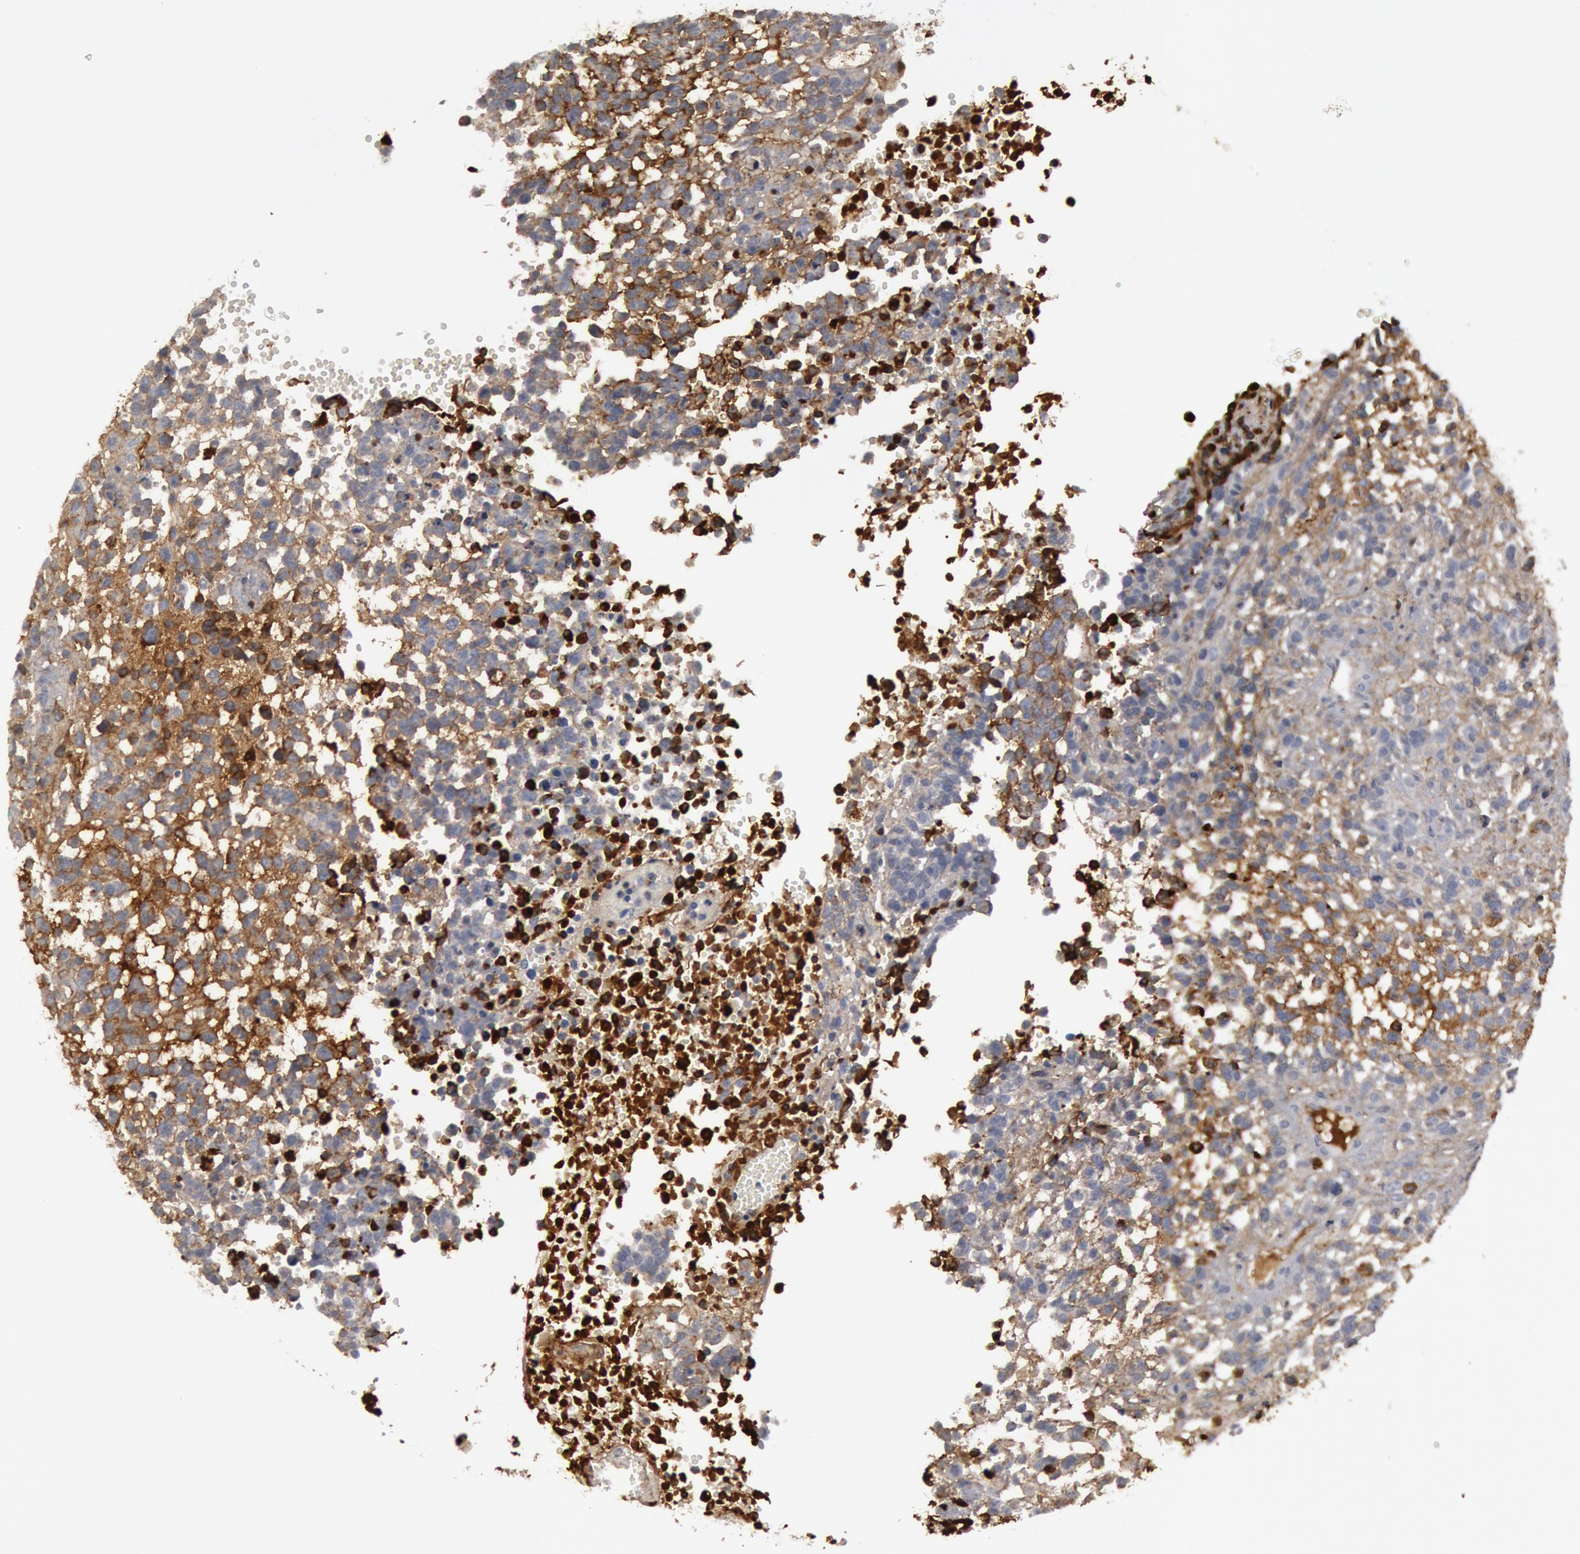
{"staining": {"intensity": "strong", "quantity": "<25%", "location": "cytoplasmic/membranous,nuclear"}, "tissue": "glioma", "cell_type": "Tumor cells", "image_type": "cancer", "snomed": [{"axis": "morphology", "description": "Glioma, malignant, High grade"}, {"axis": "topography", "description": "Brain"}], "caption": "An immunohistochemistry micrograph of neoplastic tissue is shown. Protein staining in brown labels strong cytoplasmic/membranous and nuclear positivity in glioma within tumor cells. (Brightfield microscopy of DAB IHC at high magnification).", "gene": "C1QC", "patient": {"sex": "male", "age": 66}}